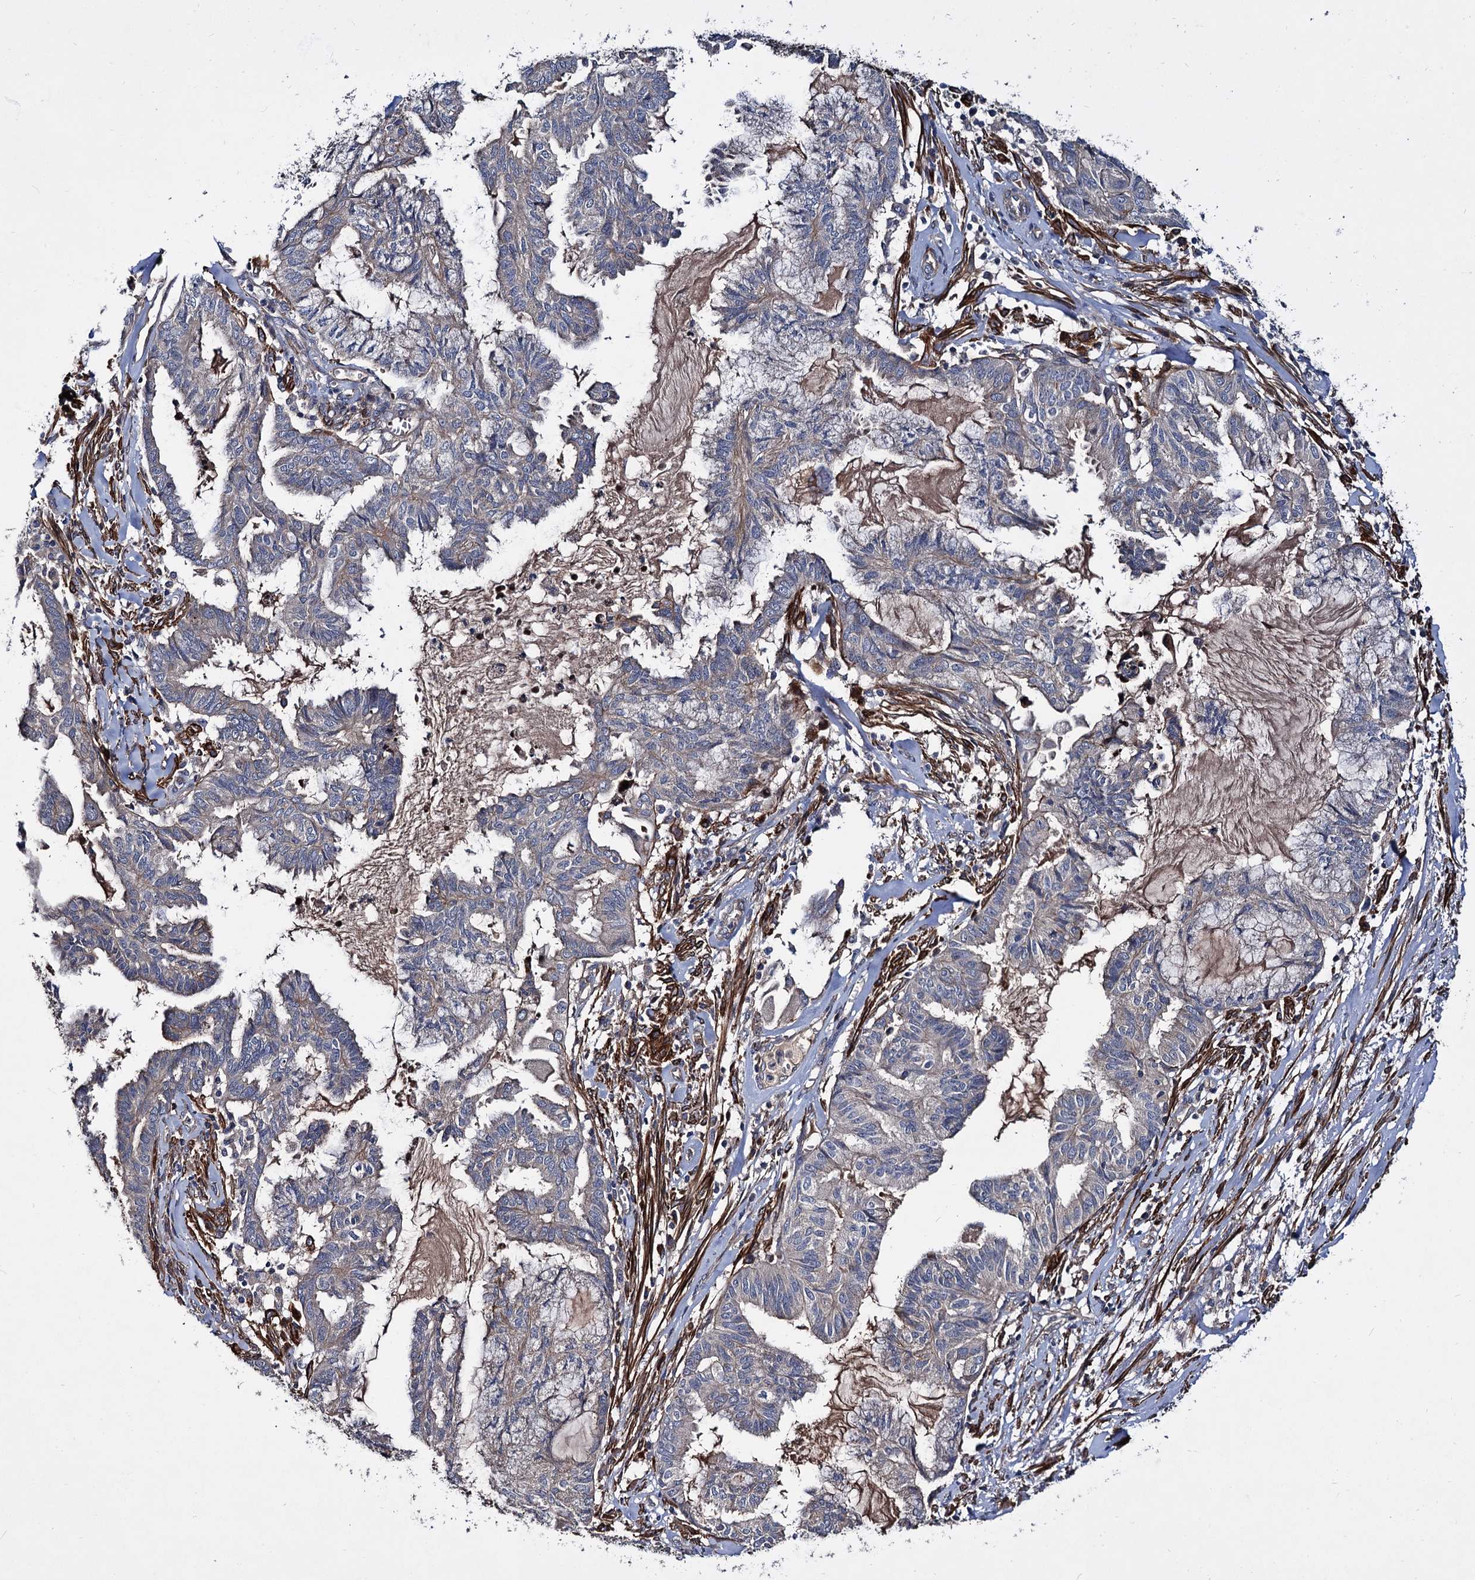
{"staining": {"intensity": "negative", "quantity": "none", "location": "none"}, "tissue": "endometrial cancer", "cell_type": "Tumor cells", "image_type": "cancer", "snomed": [{"axis": "morphology", "description": "Adenocarcinoma, NOS"}, {"axis": "topography", "description": "Endometrium"}], "caption": "High power microscopy image of an immunohistochemistry (IHC) micrograph of endometrial cancer, revealing no significant staining in tumor cells.", "gene": "ISM2", "patient": {"sex": "female", "age": 86}}